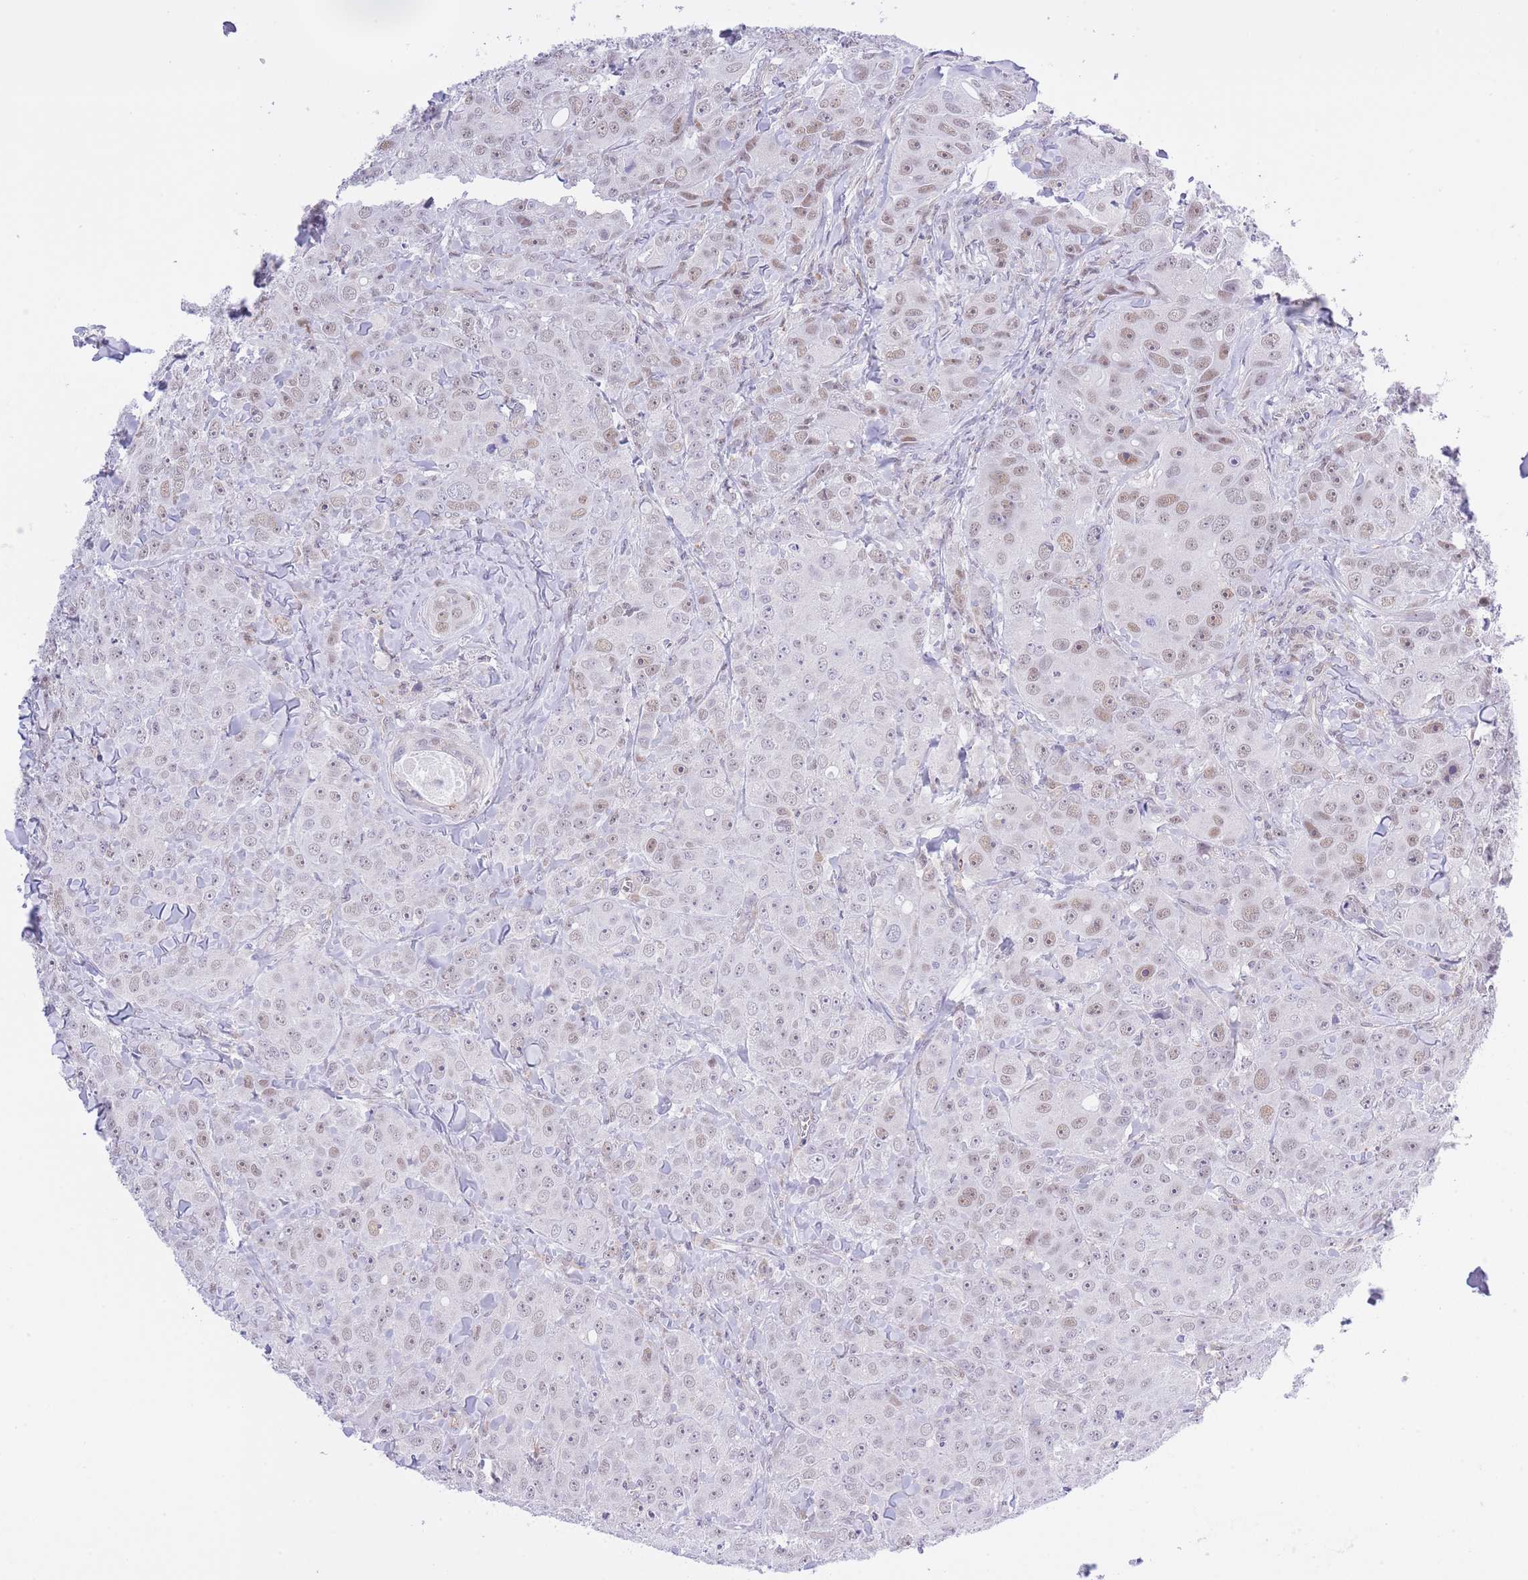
{"staining": {"intensity": "weak", "quantity": "25%-75%", "location": "nuclear"}, "tissue": "breast cancer", "cell_type": "Tumor cells", "image_type": "cancer", "snomed": [{"axis": "morphology", "description": "Duct carcinoma"}, {"axis": "topography", "description": "Breast"}], "caption": "Tumor cells show low levels of weak nuclear expression in approximately 25%-75% of cells in breast cancer. The protein of interest is shown in brown color, while the nuclei are stained blue.", "gene": "MEIOSIN", "patient": {"sex": "female", "age": 43}}